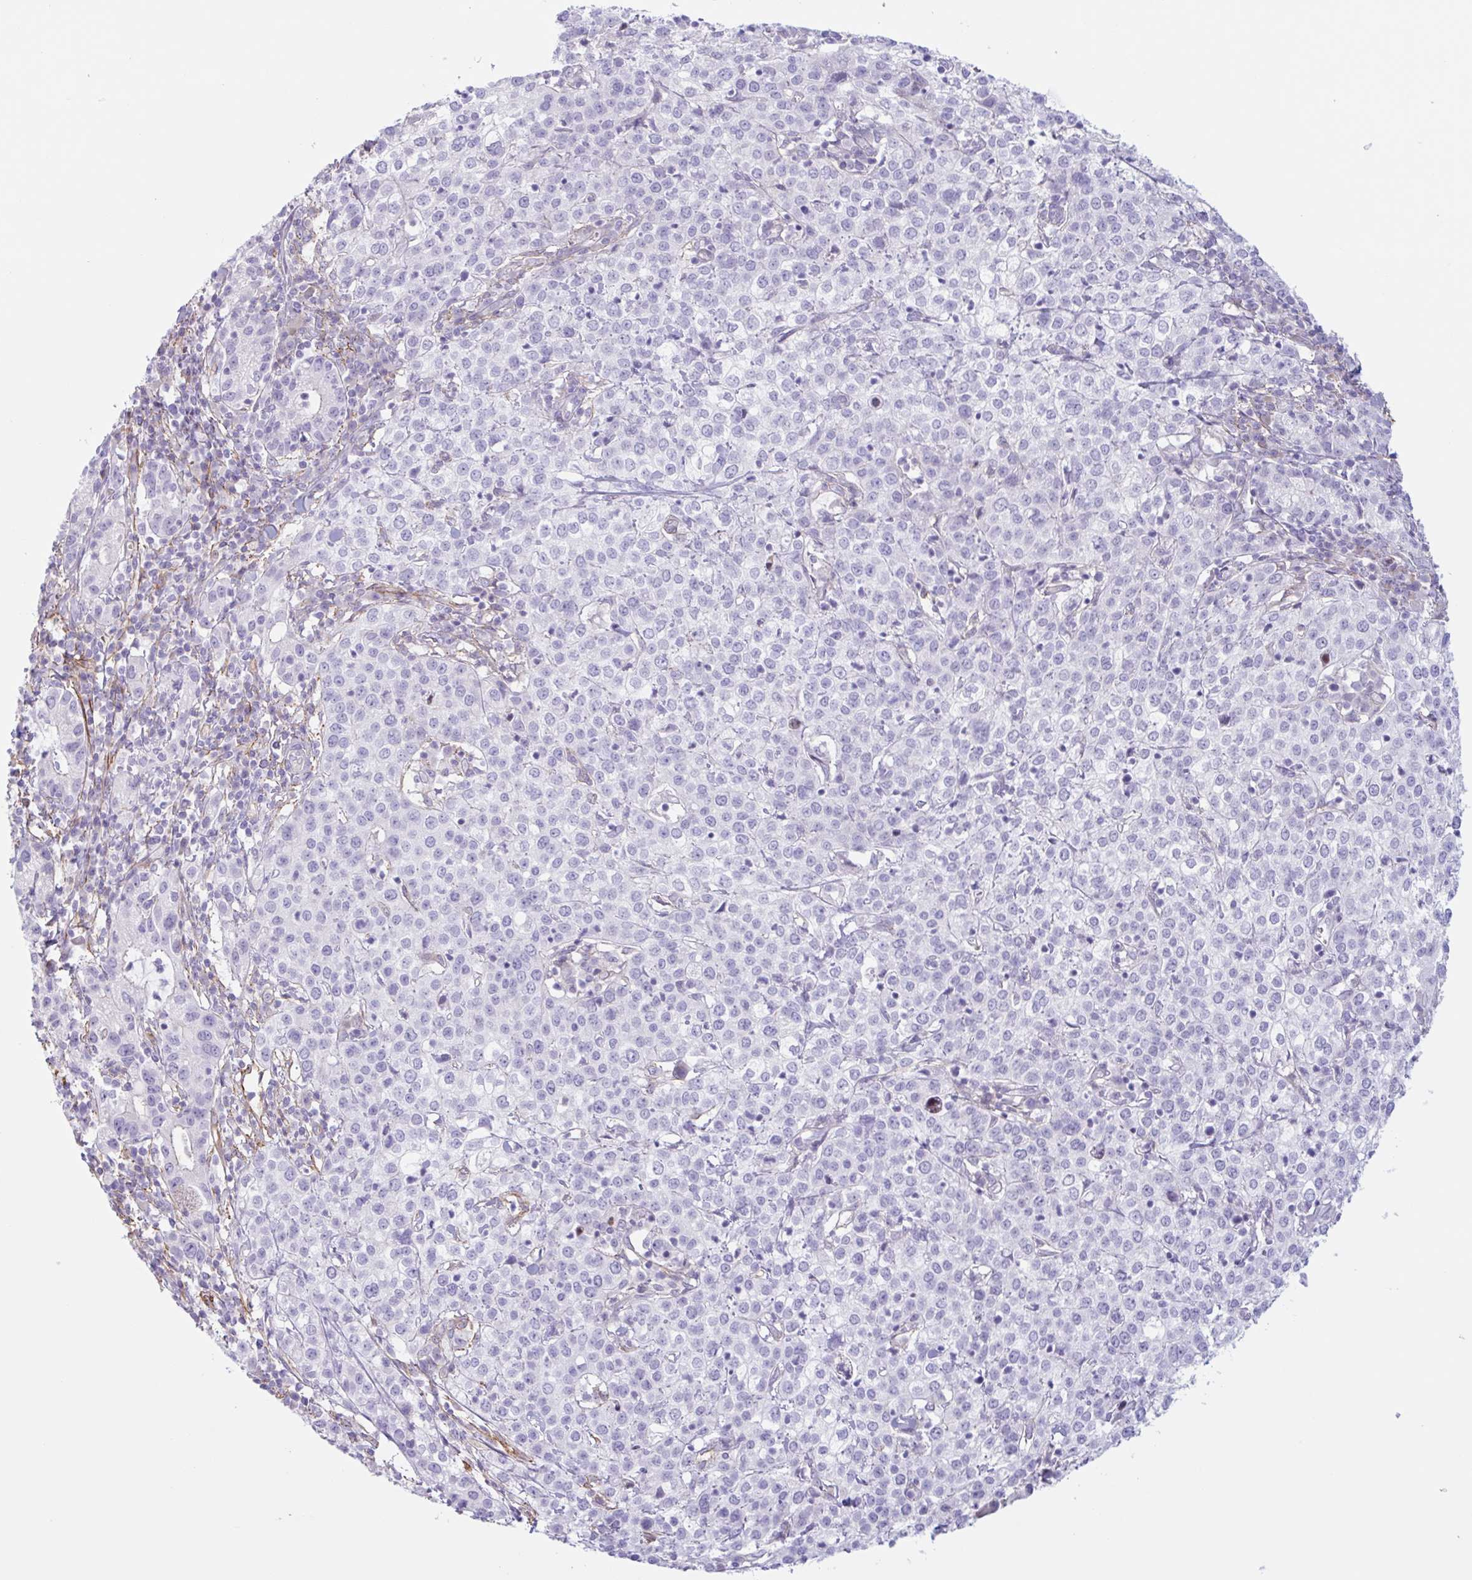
{"staining": {"intensity": "negative", "quantity": "none", "location": "none"}, "tissue": "cervical cancer", "cell_type": "Tumor cells", "image_type": "cancer", "snomed": [{"axis": "morphology", "description": "Normal tissue, NOS"}, {"axis": "morphology", "description": "Adenocarcinoma, NOS"}, {"axis": "topography", "description": "Cervix"}], "caption": "The photomicrograph demonstrates no staining of tumor cells in adenocarcinoma (cervical). Nuclei are stained in blue.", "gene": "MYH10", "patient": {"sex": "female", "age": 44}}